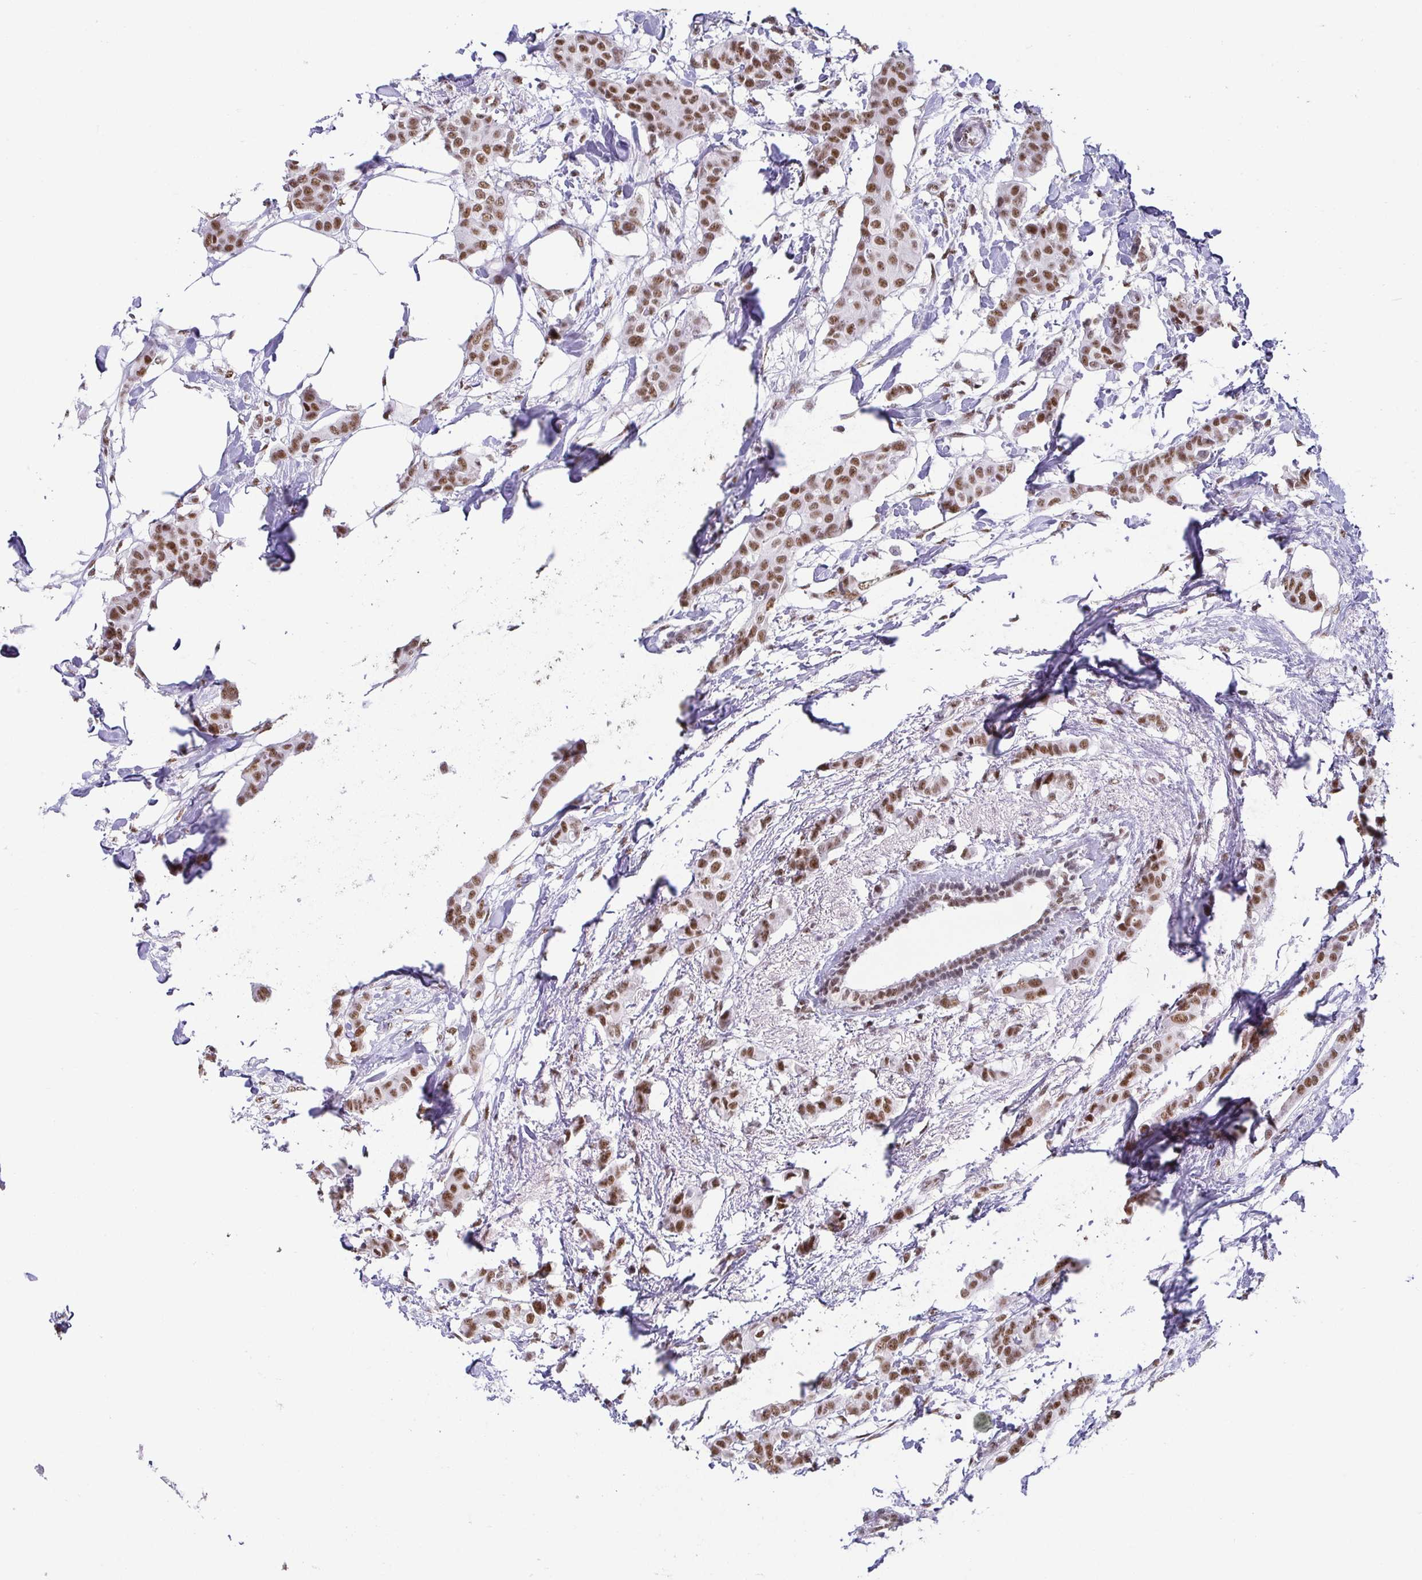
{"staining": {"intensity": "moderate", "quantity": ">75%", "location": "nuclear"}, "tissue": "breast cancer", "cell_type": "Tumor cells", "image_type": "cancer", "snomed": [{"axis": "morphology", "description": "Duct carcinoma"}, {"axis": "topography", "description": "Breast"}], "caption": "There is medium levels of moderate nuclear expression in tumor cells of breast invasive ductal carcinoma, as demonstrated by immunohistochemical staining (brown color).", "gene": "EWSR1", "patient": {"sex": "female", "age": 62}}